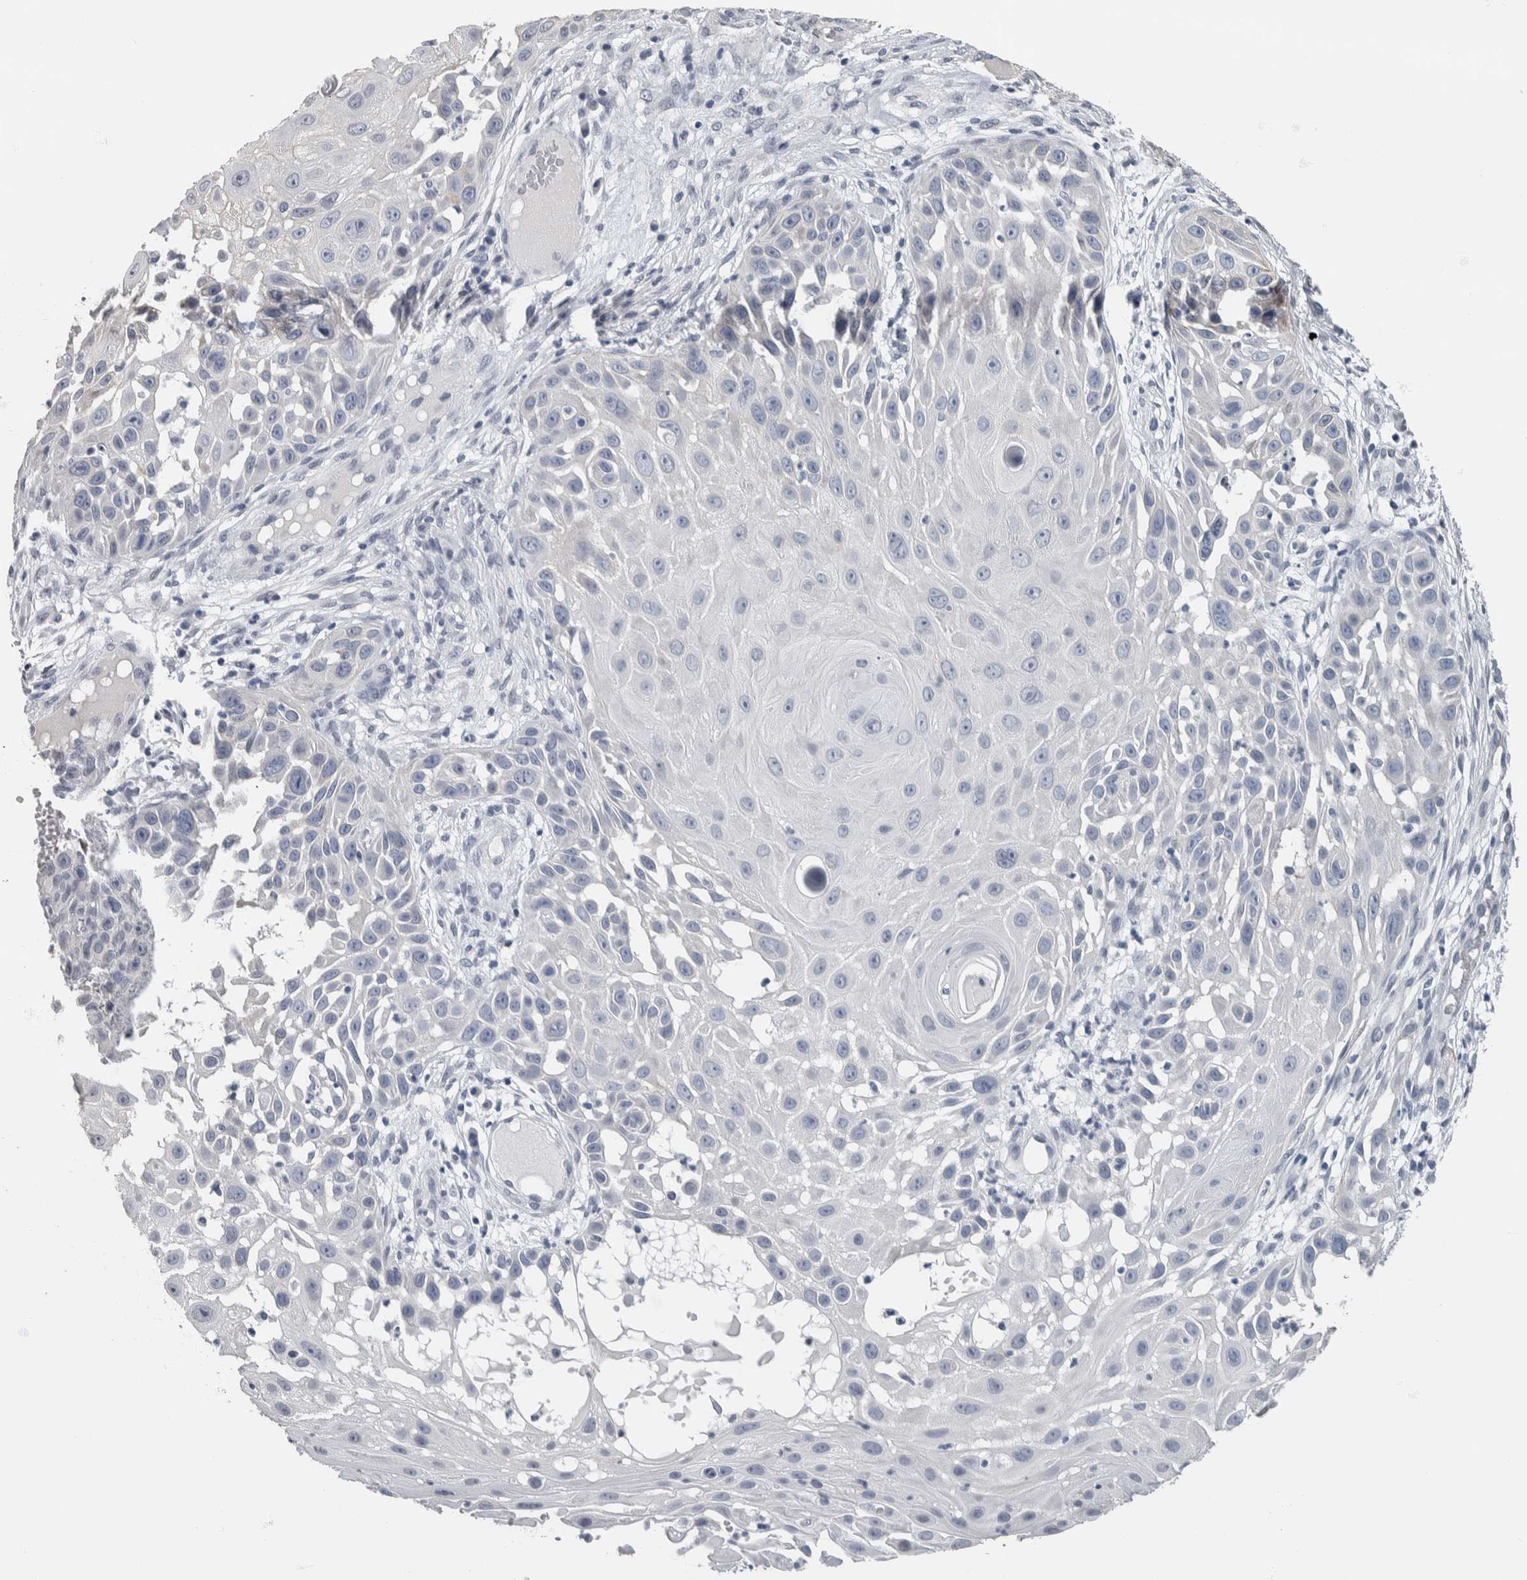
{"staining": {"intensity": "negative", "quantity": "none", "location": "none"}, "tissue": "skin cancer", "cell_type": "Tumor cells", "image_type": "cancer", "snomed": [{"axis": "morphology", "description": "Squamous cell carcinoma, NOS"}, {"axis": "topography", "description": "Skin"}], "caption": "DAB immunohistochemical staining of human squamous cell carcinoma (skin) displays no significant staining in tumor cells.", "gene": "NEFM", "patient": {"sex": "female", "age": 44}}